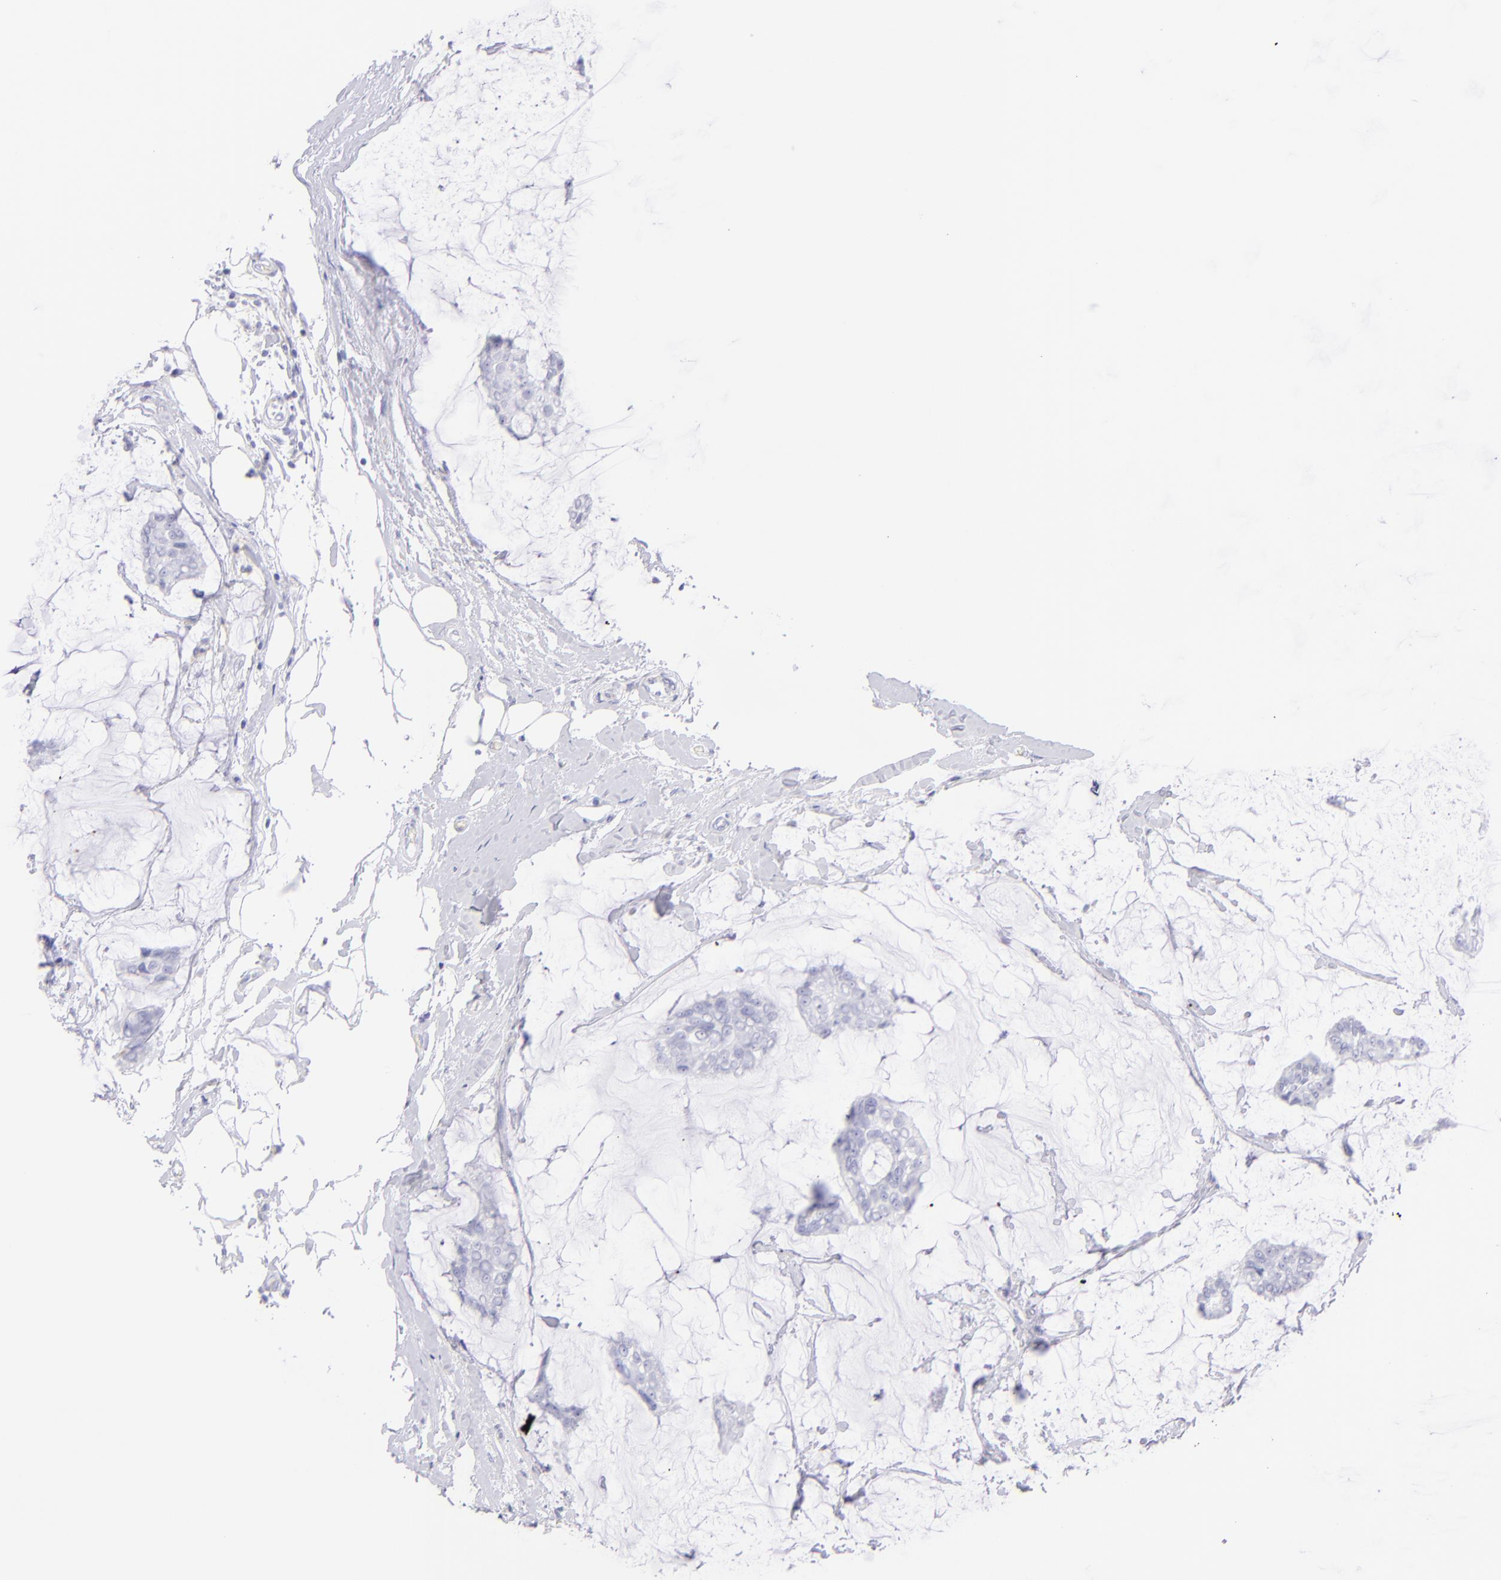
{"staining": {"intensity": "negative", "quantity": "none", "location": "none"}, "tissue": "breast cancer", "cell_type": "Tumor cells", "image_type": "cancer", "snomed": [{"axis": "morphology", "description": "Duct carcinoma"}, {"axis": "topography", "description": "Breast"}], "caption": "Tumor cells show no significant protein staining in breast intraductal carcinoma.", "gene": "CD72", "patient": {"sex": "female", "age": 93}}